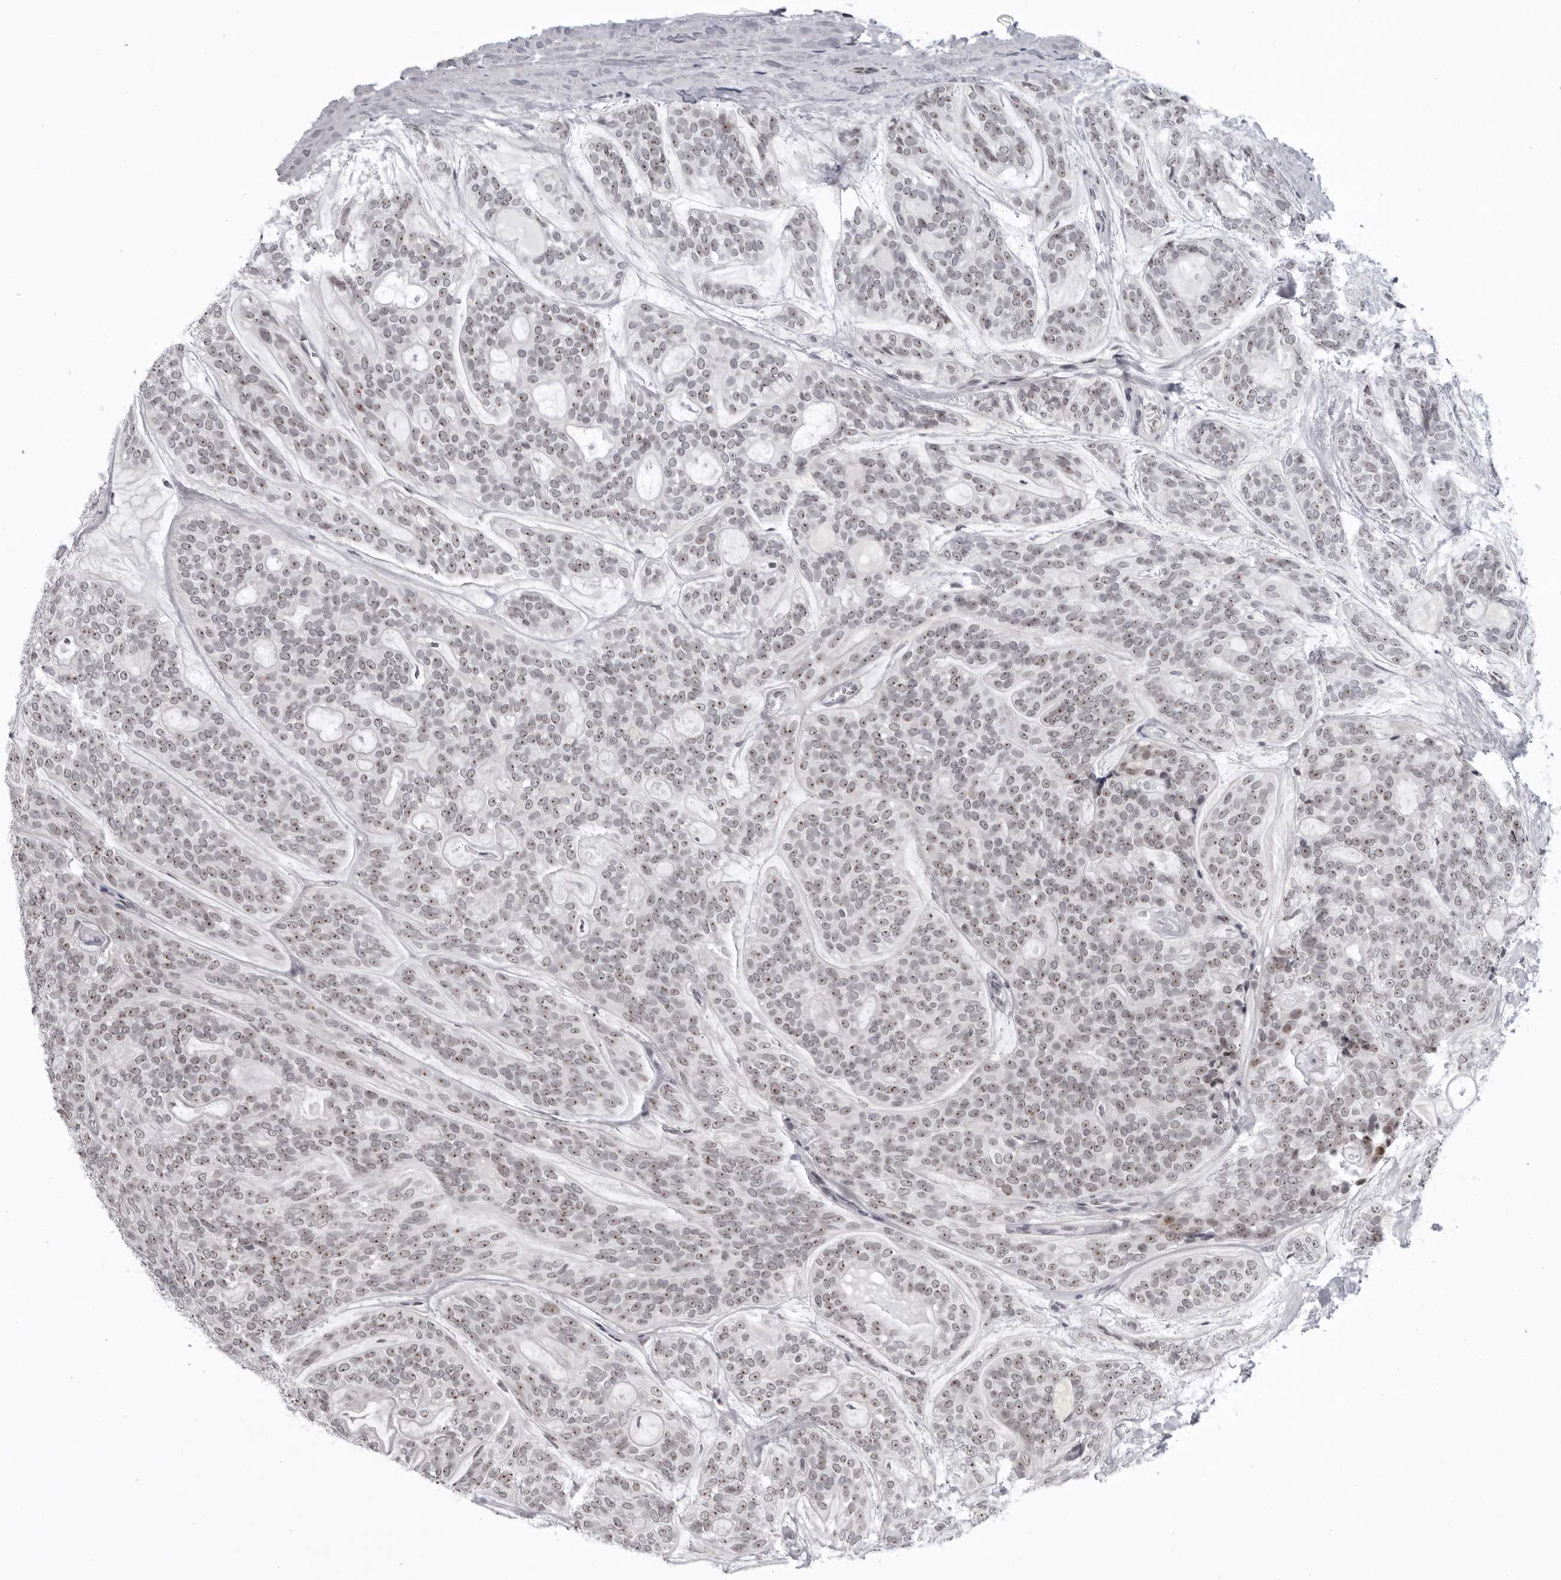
{"staining": {"intensity": "moderate", "quantity": ">75%", "location": "nuclear"}, "tissue": "head and neck cancer", "cell_type": "Tumor cells", "image_type": "cancer", "snomed": [{"axis": "morphology", "description": "Adenocarcinoma, NOS"}, {"axis": "topography", "description": "Head-Neck"}], "caption": "Immunohistochemical staining of adenocarcinoma (head and neck) exhibits medium levels of moderate nuclear protein positivity in about >75% of tumor cells.", "gene": "EXOSC10", "patient": {"sex": "male", "age": 66}}